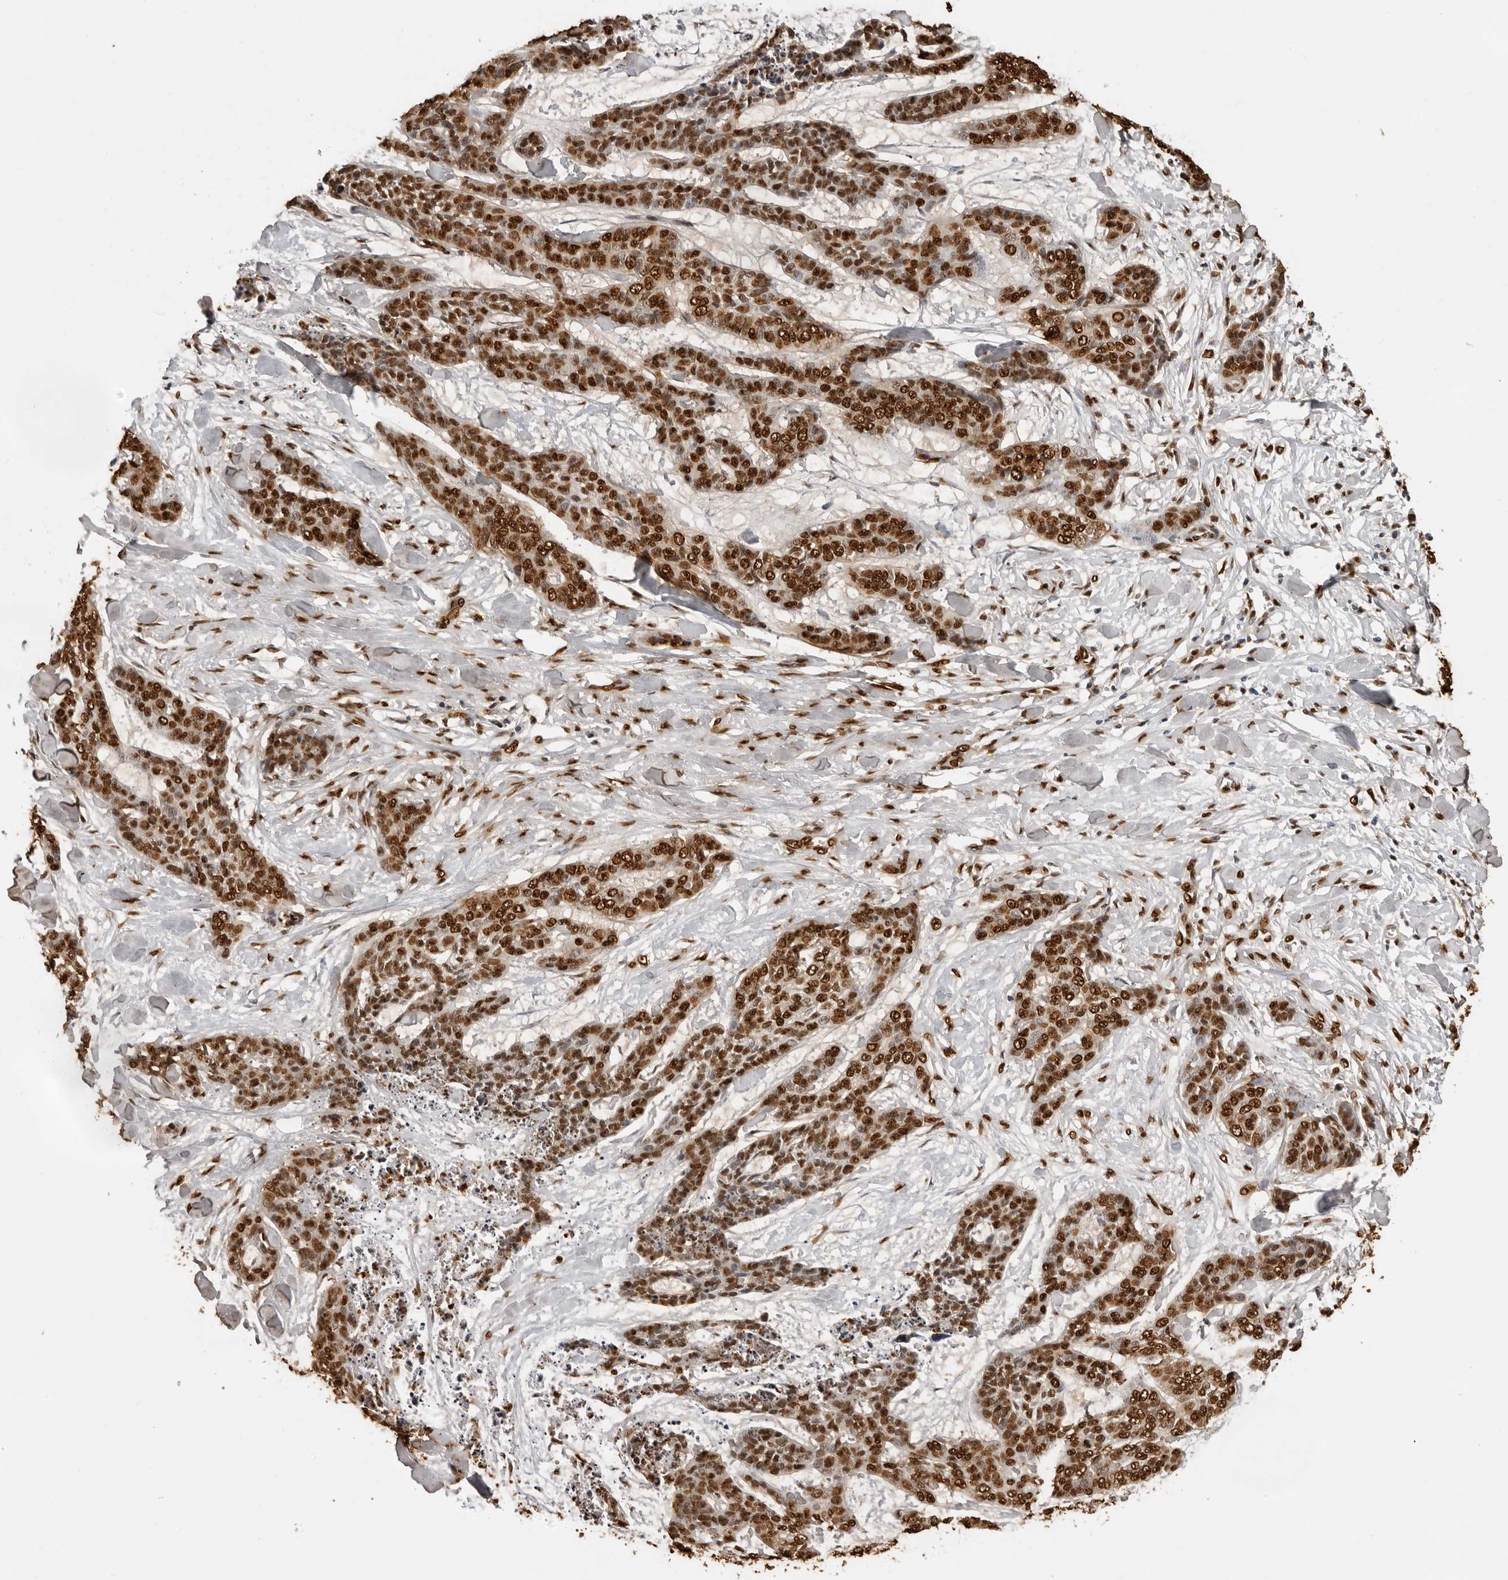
{"staining": {"intensity": "strong", "quantity": ">75%", "location": "nuclear"}, "tissue": "skin cancer", "cell_type": "Tumor cells", "image_type": "cancer", "snomed": [{"axis": "morphology", "description": "Basal cell carcinoma"}, {"axis": "topography", "description": "Skin"}], "caption": "Immunohistochemistry (IHC) photomicrograph of skin cancer (basal cell carcinoma) stained for a protein (brown), which displays high levels of strong nuclear positivity in about >75% of tumor cells.", "gene": "ZFP91", "patient": {"sex": "female", "age": 64}}